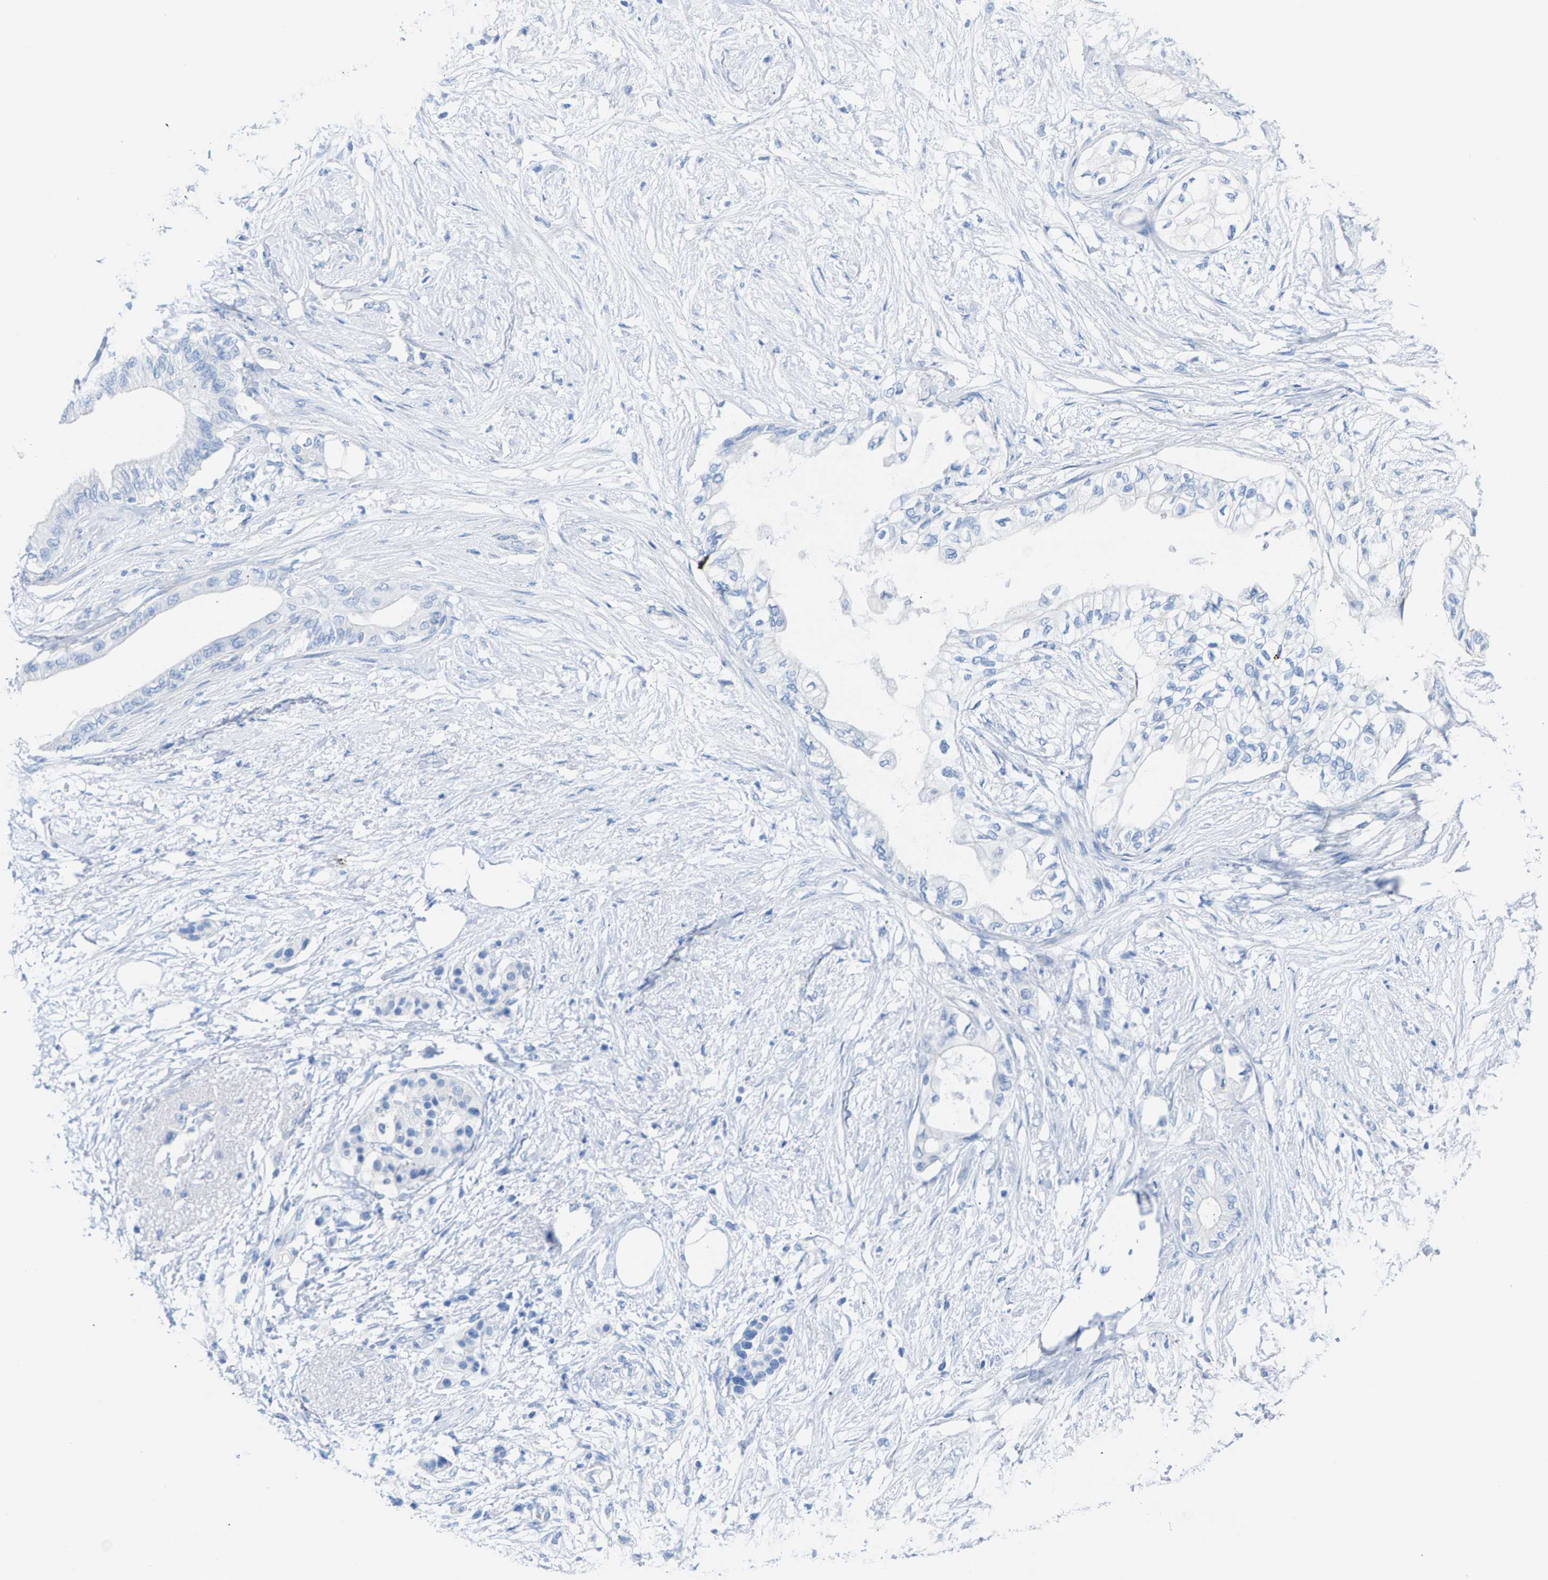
{"staining": {"intensity": "negative", "quantity": "none", "location": "none"}, "tissue": "pancreatic cancer", "cell_type": "Tumor cells", "image_type": "cancer", "snomed": [{"axis": "morphology", "description": "Normal tissue, NOS"}, {"axis": "morphology", "description": "Adenocarcinoma, NOS"}, {"axis": "topography", "description": "Pancreas"}, {"axis": "topography", "description": "Duodenum"}], "caption": "Immunohistochemistry of human pancreatic adenocarcinoma reveals no staining in tumor cells. (Brightfield microscopy of DAB (3,3'-diaminobenzidine) immunohistochemistry (IHC) at high magnification).", "gene": "CPA1", "patient": {"sex": "female", "age": 60}}